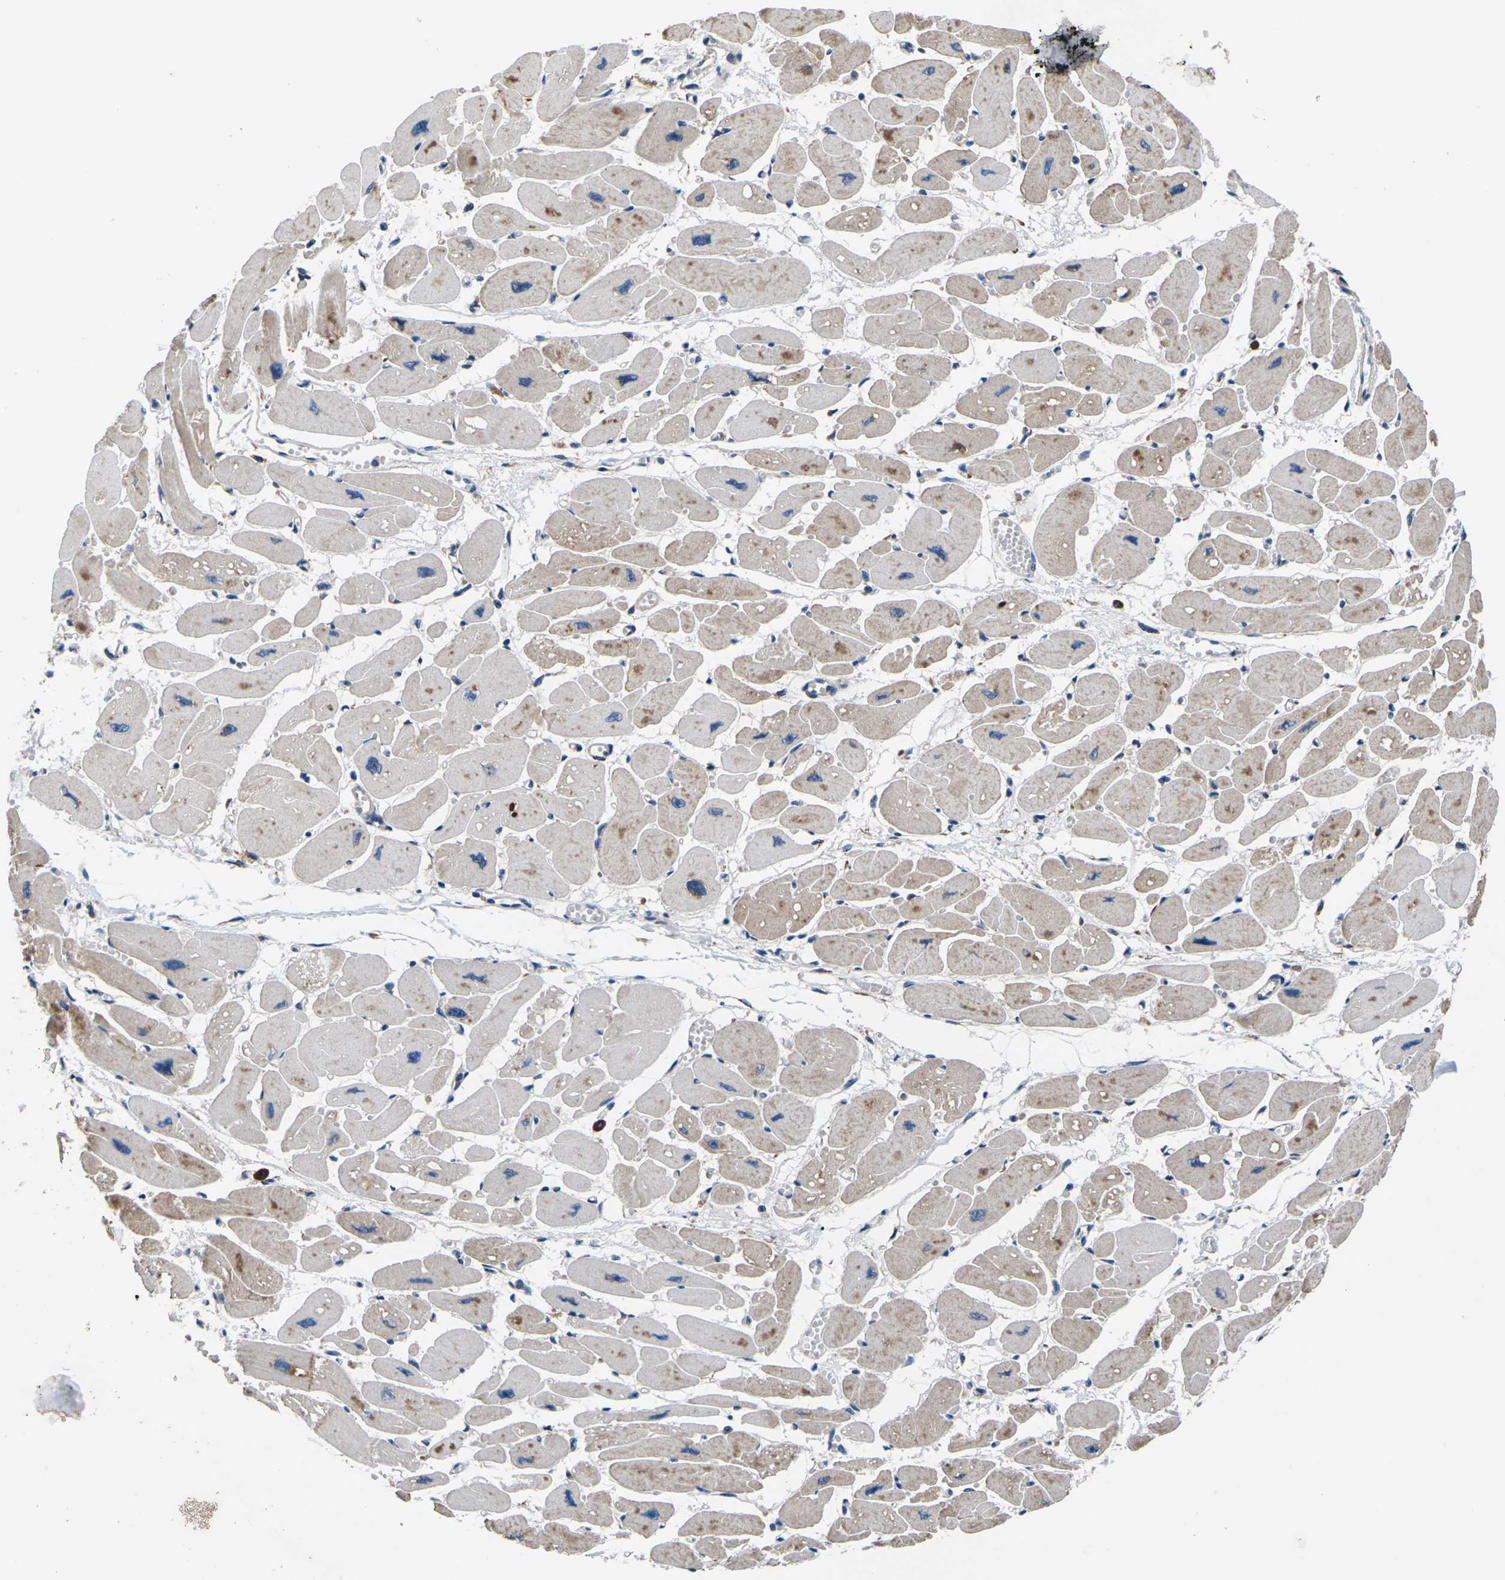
{"staining": {"intensity": "moderate", "quantity": ">75%", "location": "cytoplasmic/membranous"}, "tissue": "heart muscle", "cell_type": "Cardiomyocytes", "image_type": "normal", "snomed": [{"axis": "morphology", "description": "Normal tissue, NOS"}, {"axis": "topography", "description": "Heart"}], "caption": "Immunohistochemical staining of benign heart muscle demonstrates moderate cytoplasmic/membranous protein expression in about >75% of cardiomyocytes.", "gene": "GABRP", "patient": {"sex": "female", "age": 54}}